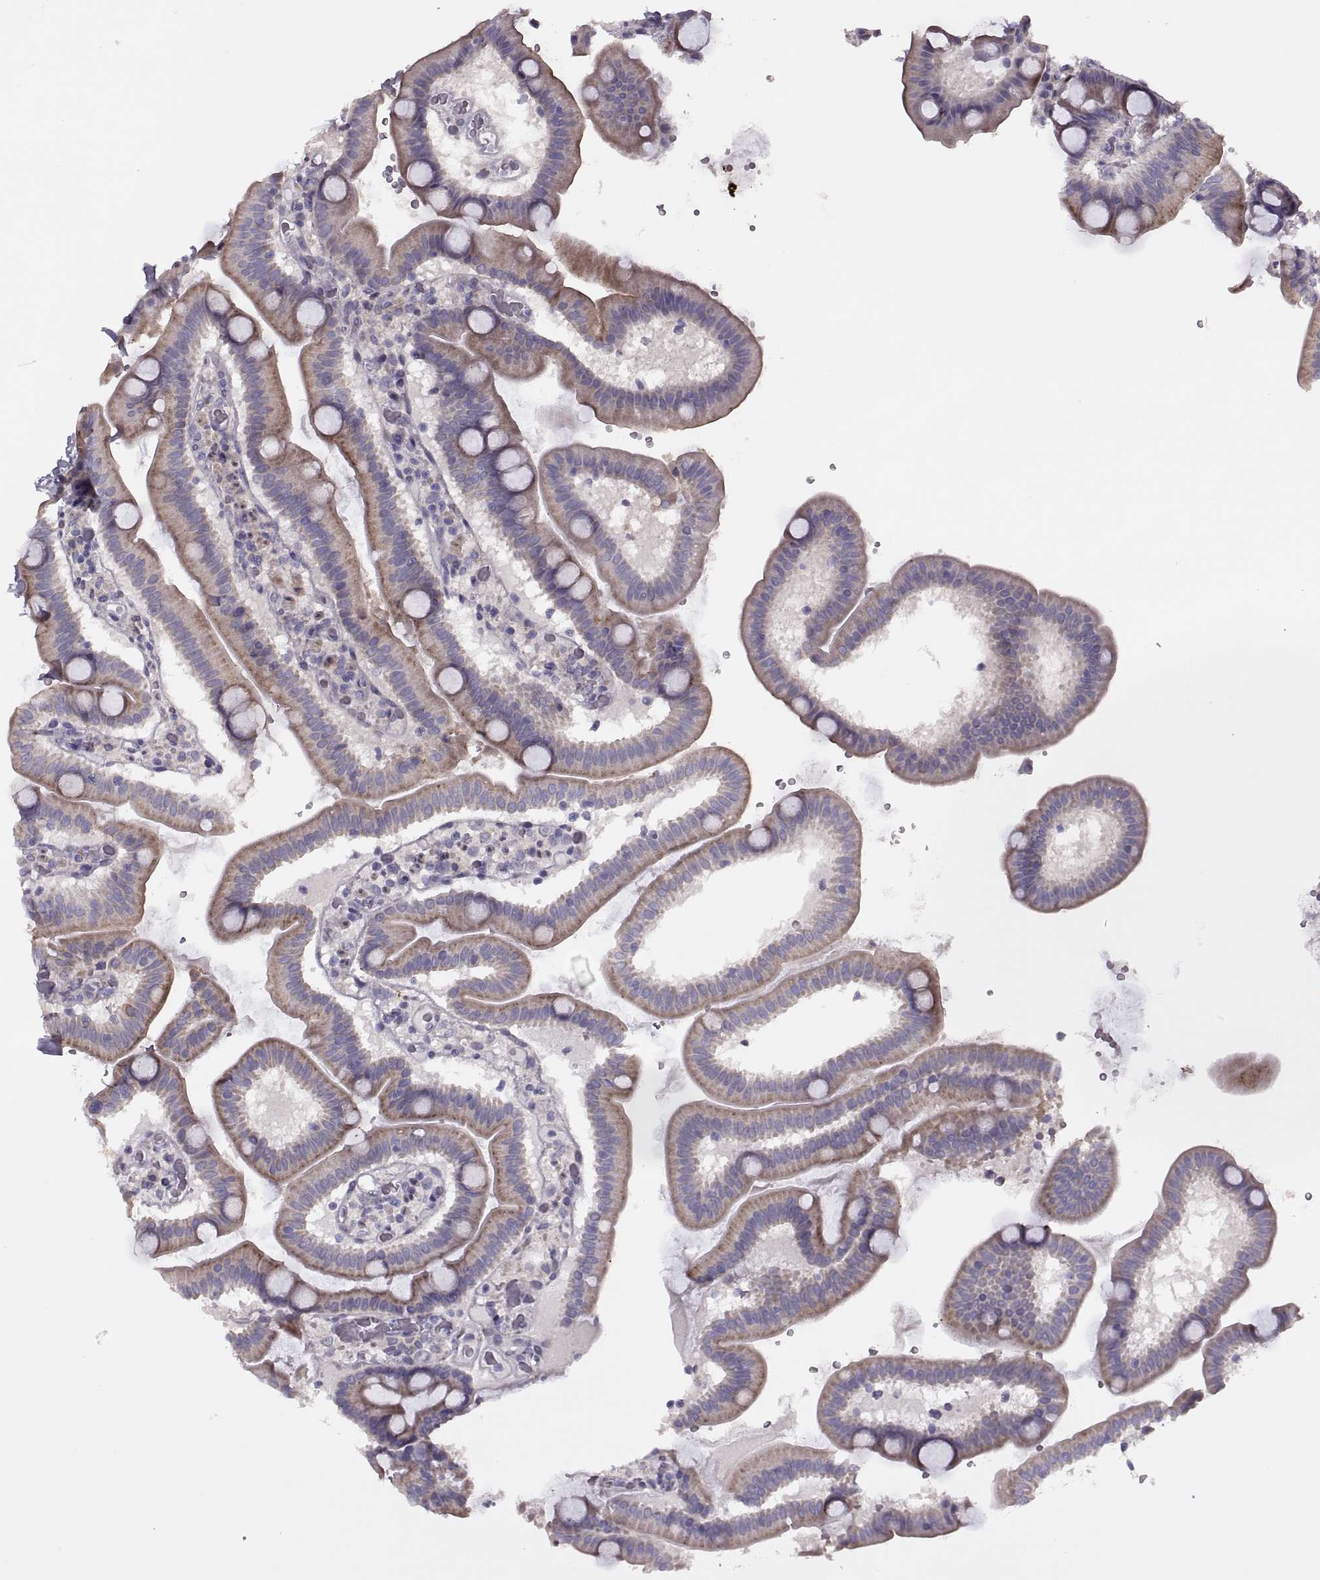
{"staining": {"intensity": "weak", "quantity": "25%-75%", "location": "cytoplasmic/membranous"}, "tissue": "duodenum", "cell_type": "Glandular cells", "image_type": "normal", "snomed": [{"axis": "morphology", "description": "Normal tissue, NOS"}, {"axis": "topography", "description": "Duodenum"}], "caption": "About 25%-75% of glandular cells in normal human duodenum exhibit weak cytoplasmic/membranous protein positivity as visualized by brown immunohistochemical staining.", "gene": "RIPK4", "patient": {"sex": "male", "age": 59}}